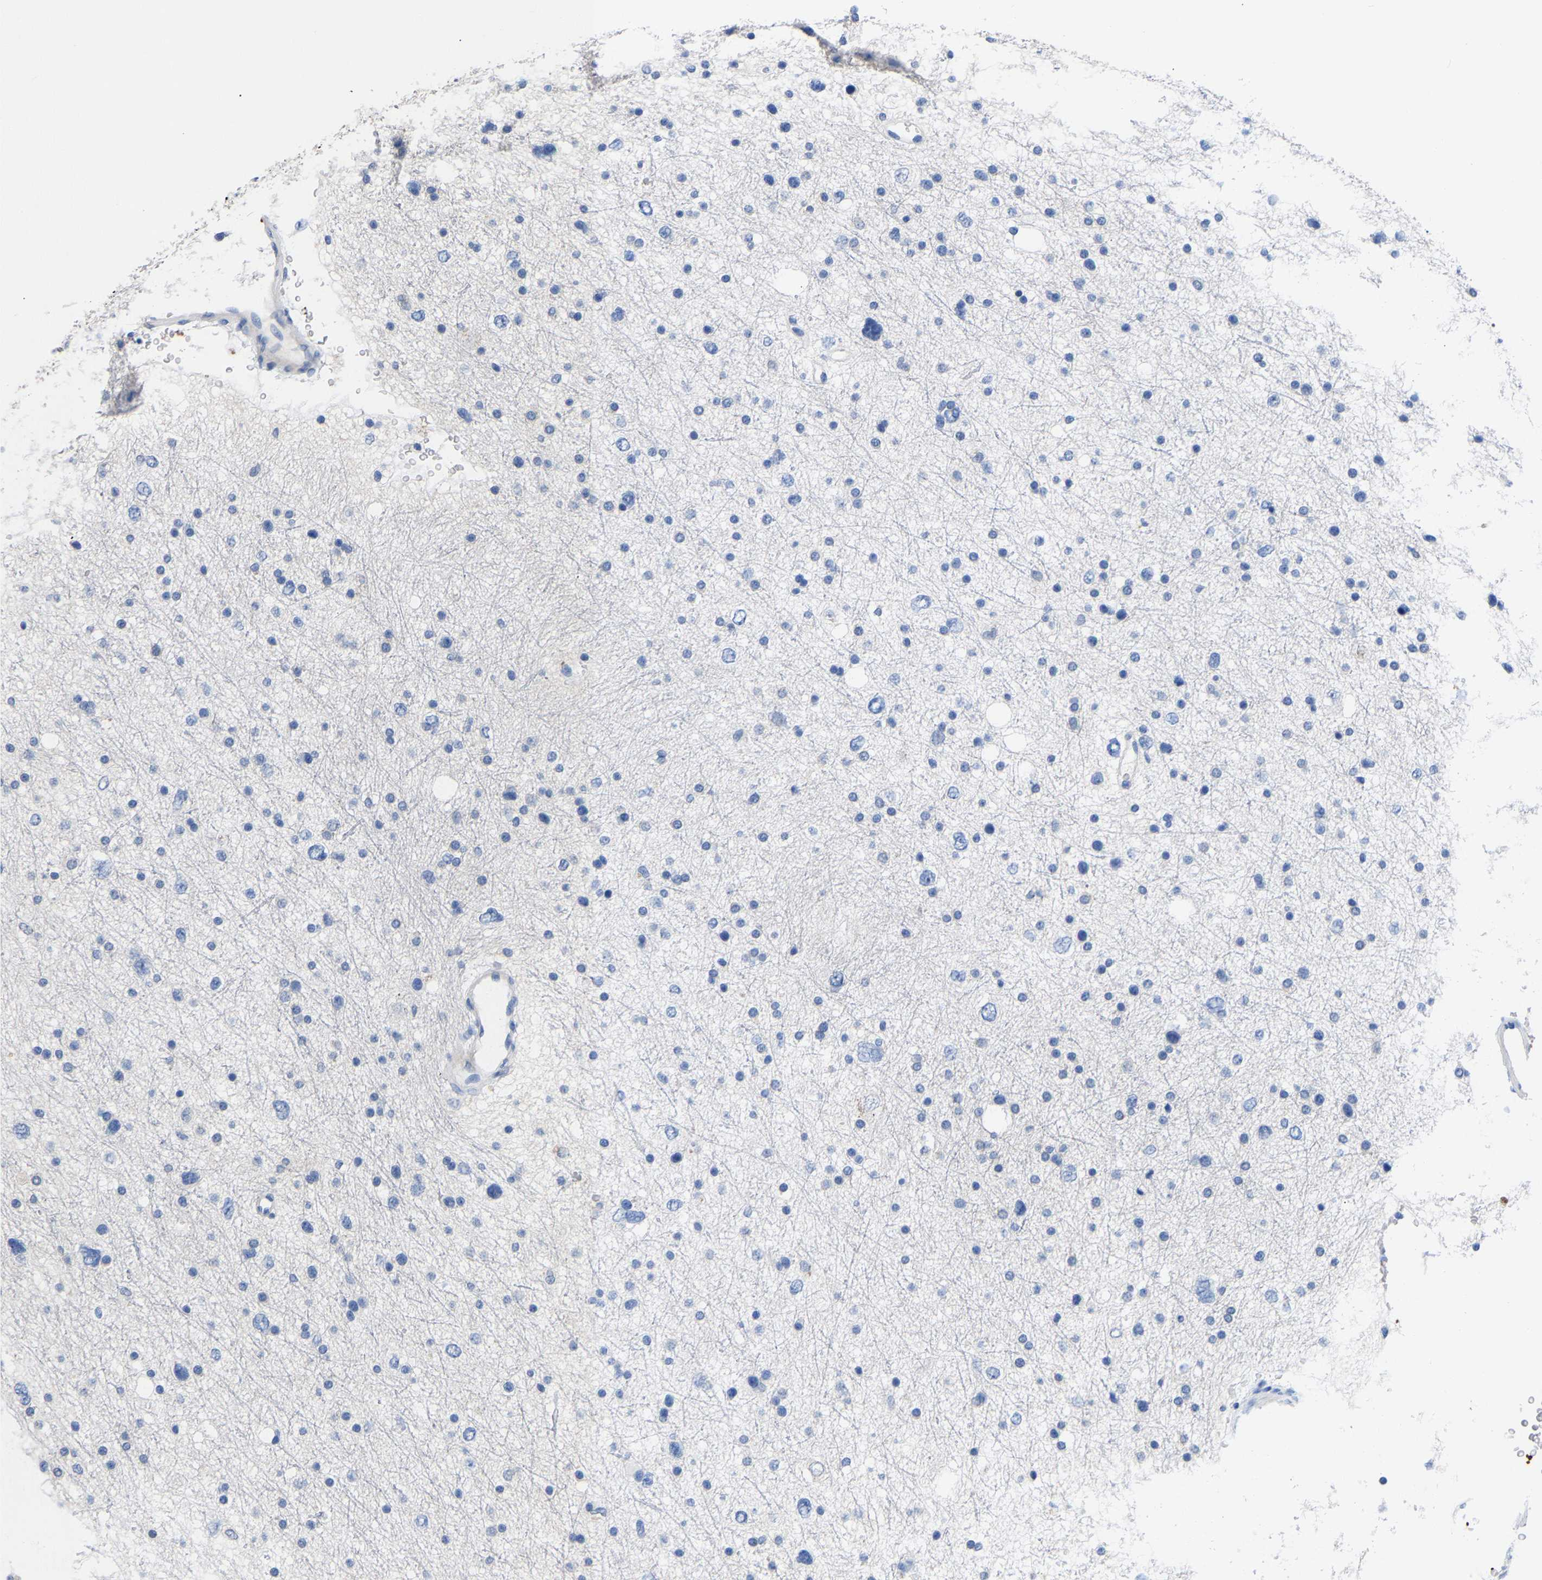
{"staining": {"intensity": "negative", "quantity": "none", "location": "none"}, "tissue": "glioma", "cell_type": "Tumor cells", "image_type": "cancer", "snomed": [{"axis": "morphology", "description": "Glioma, malignant, Low grade"}, {"axis": "topography", "description": "Brain"}], "caption": "This is an immunohistochemistry (IHC) image of malignant low-grade glioma. There is no staining in tumor cells.", "gene": "FGF18", "patient": {"sex": "female", "age": 37}}